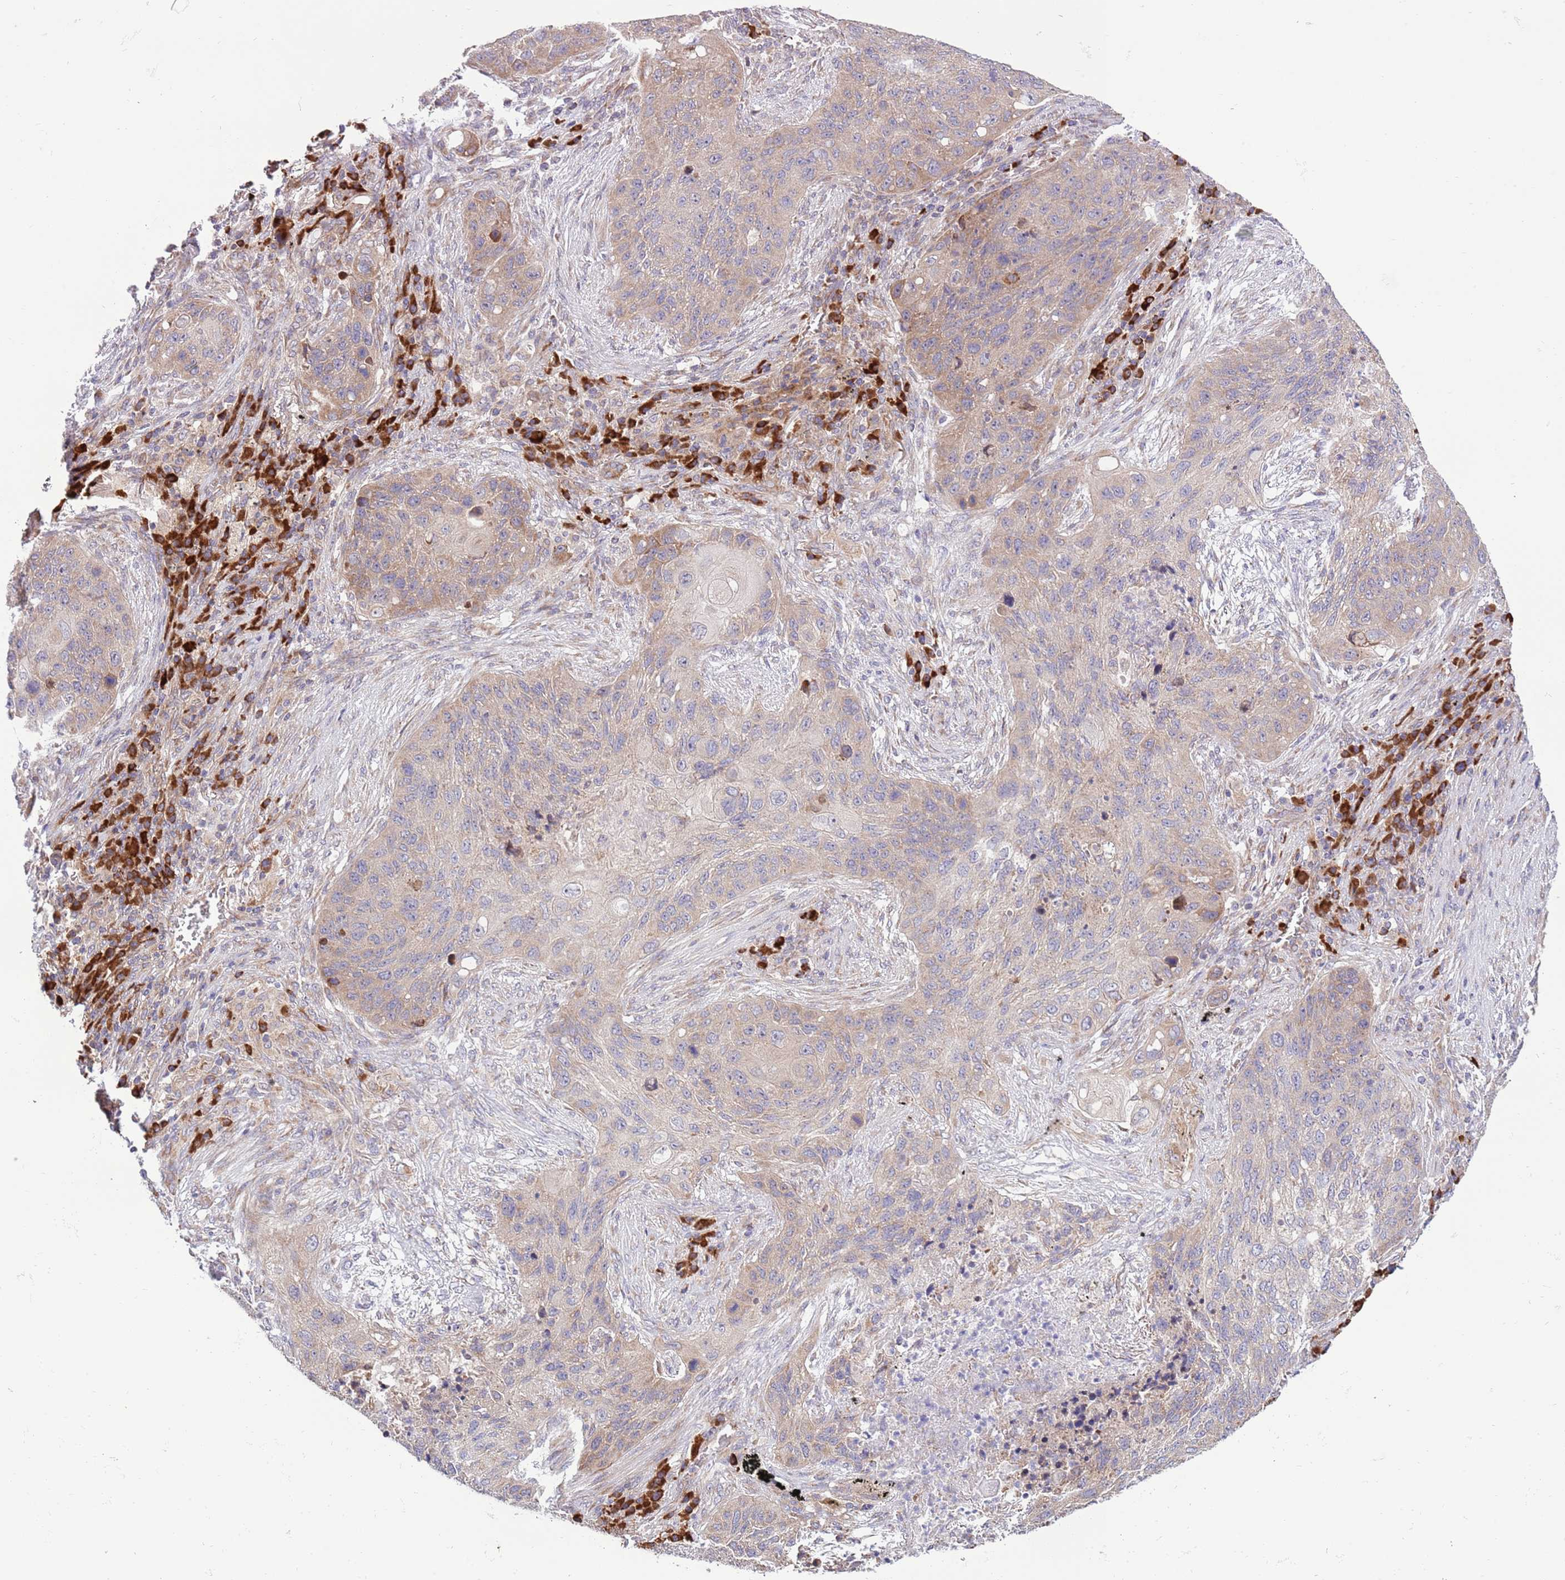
{"staining": {"intensity": "weak", "quantity": ">75%", "location": "cytoplasmic/membranous"}, "tissue": "lung cancer", "cell_type": "Tumor cells", "image_type": "cancer", "snomed": [{"axis": "morphology", "description": "Squamous cell carcinoma, NOS"}, {"axis": "topography", "description": "Lung"}], "caption": "DAB (3,3'-diaminobenzidine) immunohistochemical staining of lung cancer (squamous cell carcinoma) demonstrates weak cytoplasmic/membranous protein positivity in about >75% of tumor cells. The staining was performed using DAB to visualize the protein expression in brown, while the nuclei were stained in blue with hematoxylin (Magnification: 20x).", "gene": "DAND5", "patient": {"sex": "female", "age": 63}}